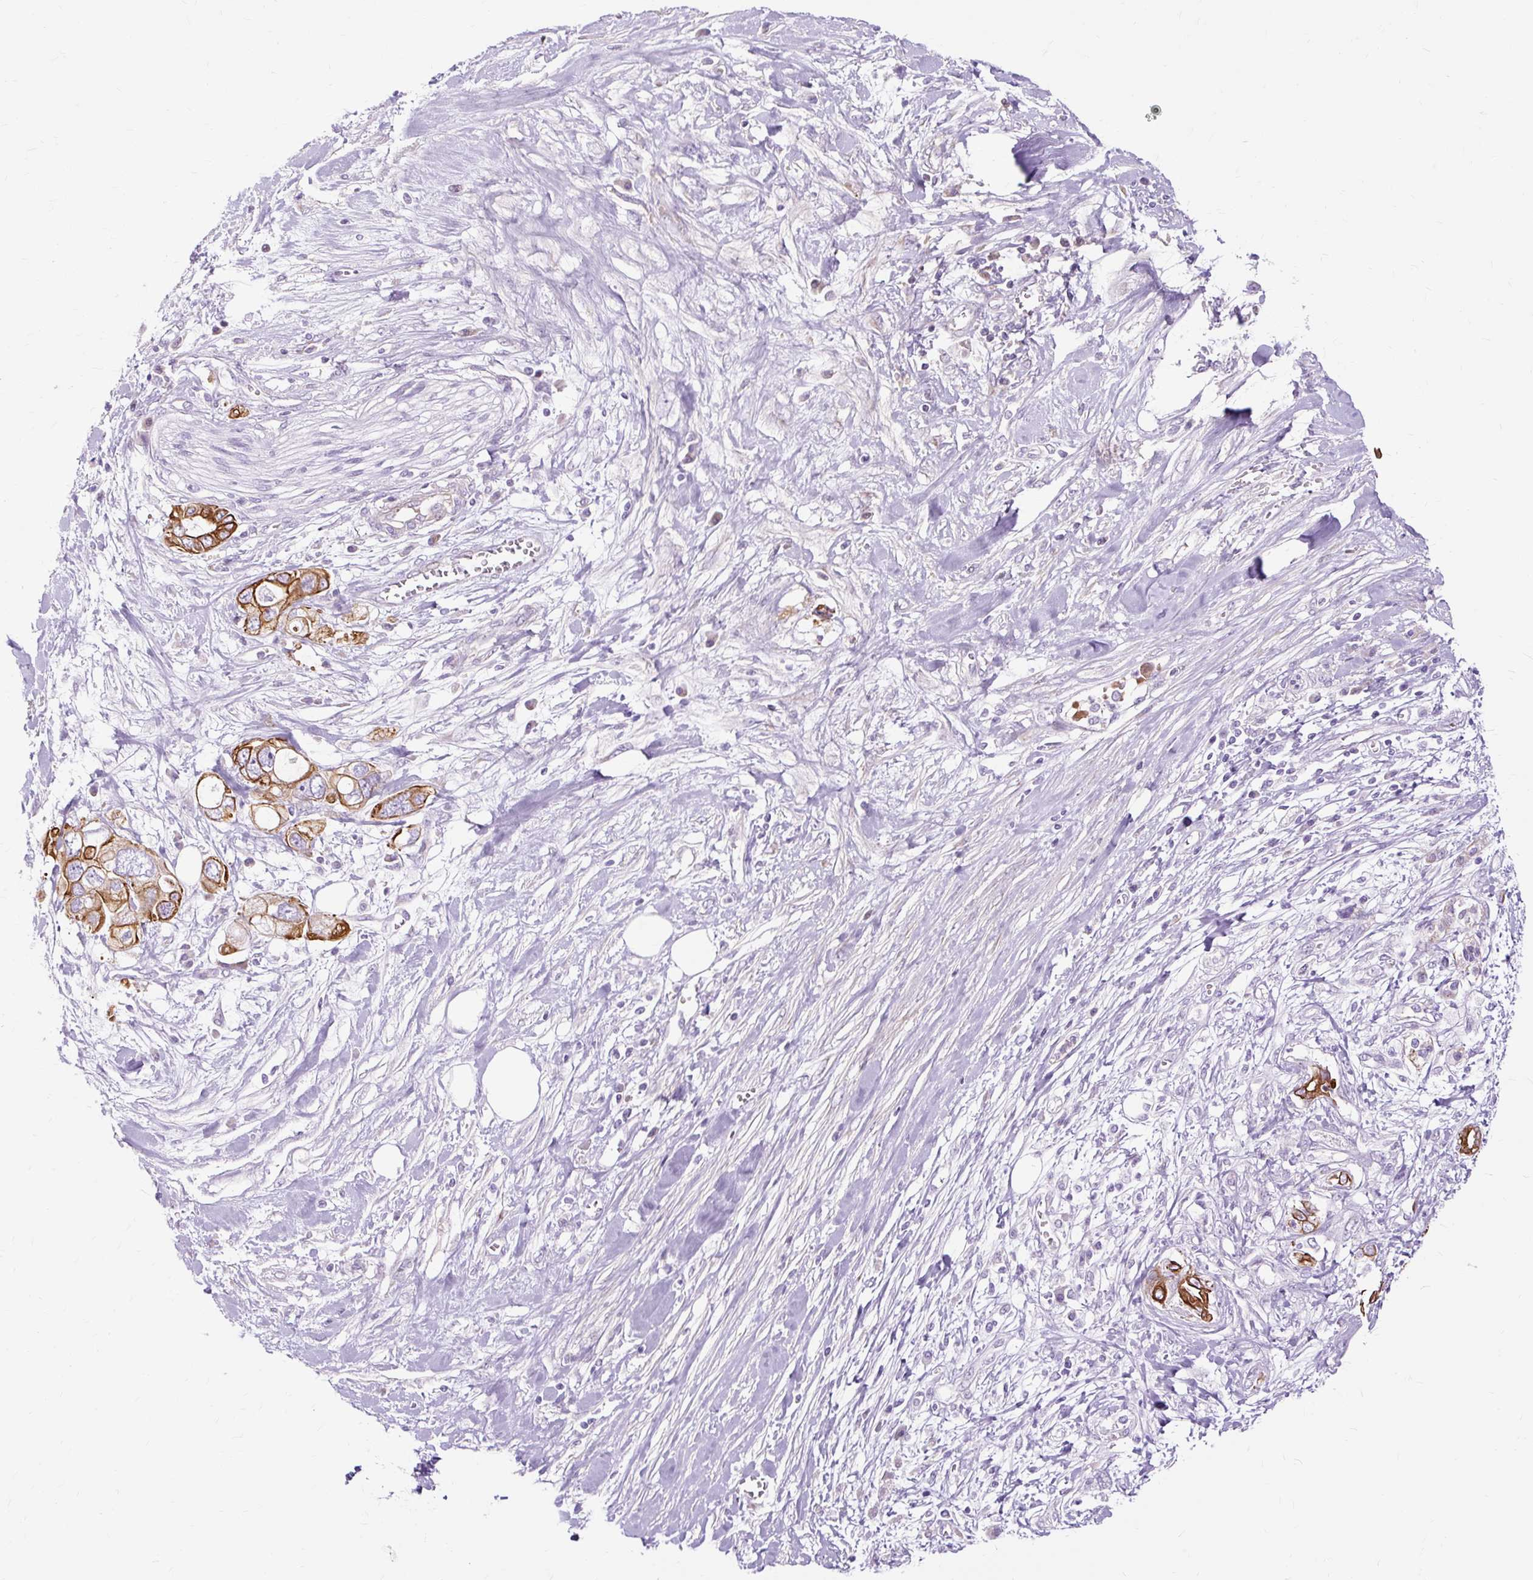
{"staining": {"intensity": "strong", "quantity": ">75%", "location": "cytoplasmic/membranous"}, "tissue": "pancreatic cancer", "cell_type": "Tumor cells", "image_type": "cancer", "snomed": [{"axis": "morphology", "description": "Adenocarcinoma, NOS"}, {"axis": "topography", "description": "Pancreas"}], "caption": "Human pancreatic cancer stained with a protein marker demonstrates strong staining in tumor cells.", "gene": "DCTN4", "patient": {"sex": "female", "age": 56}}